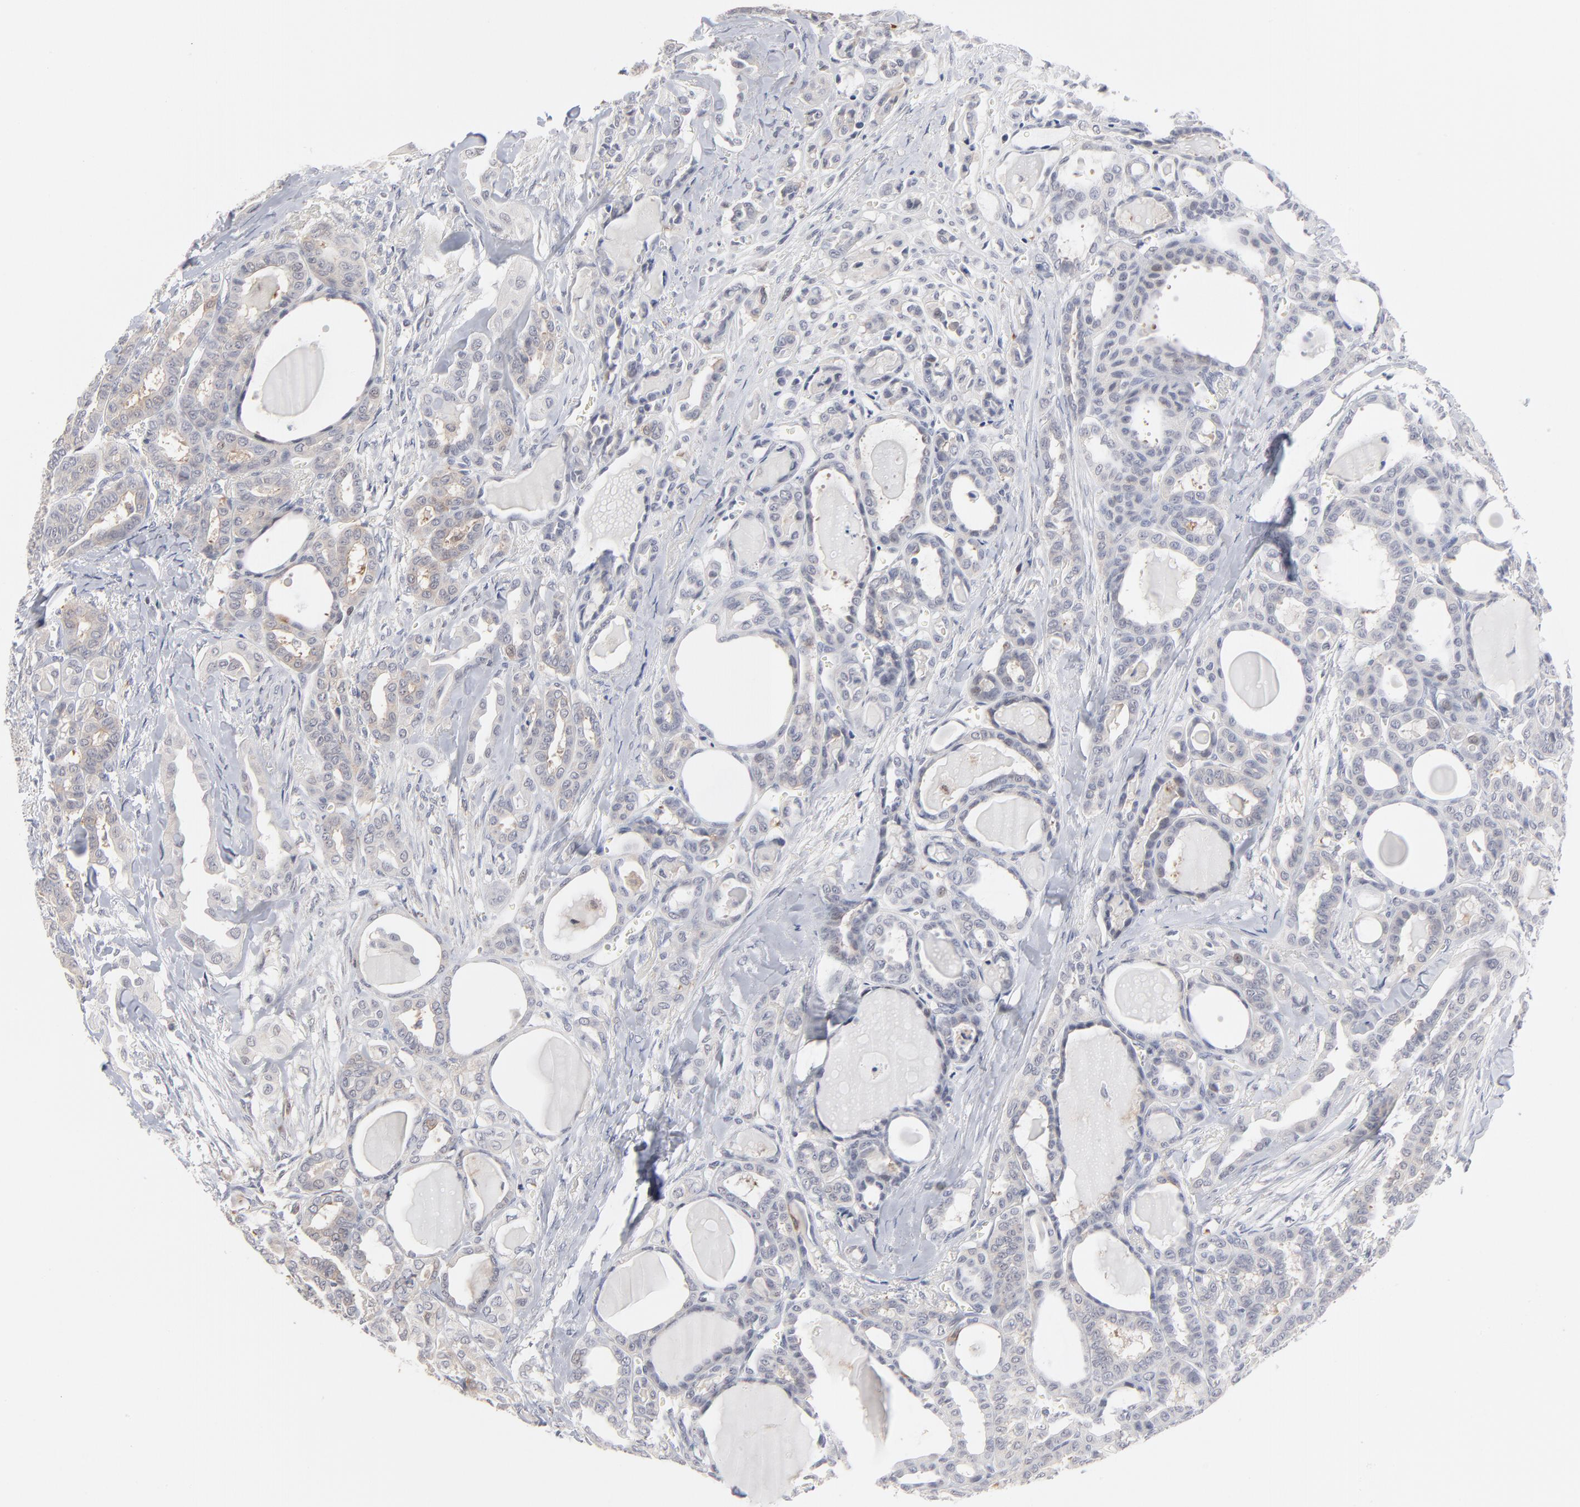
{"staining": {"intensity": "weak", "quantity": "<25%", "location": "cytoplasmic/membranous,nuclear"}, "tissue": "thyroid cancer", "cell_type": "Tumor cells", "image_type": "cancer", "snomed": [{"axis": "morphology", "description": "Carcinoma, NOS"}, {"axis": "topography", "description": "Thyroid gland"}], "caption": "IHC of thyroid cancer reveals no positivity in tumor cells.", "gene": "AURKA", "patient": {"sex": "female", "age": 91}}